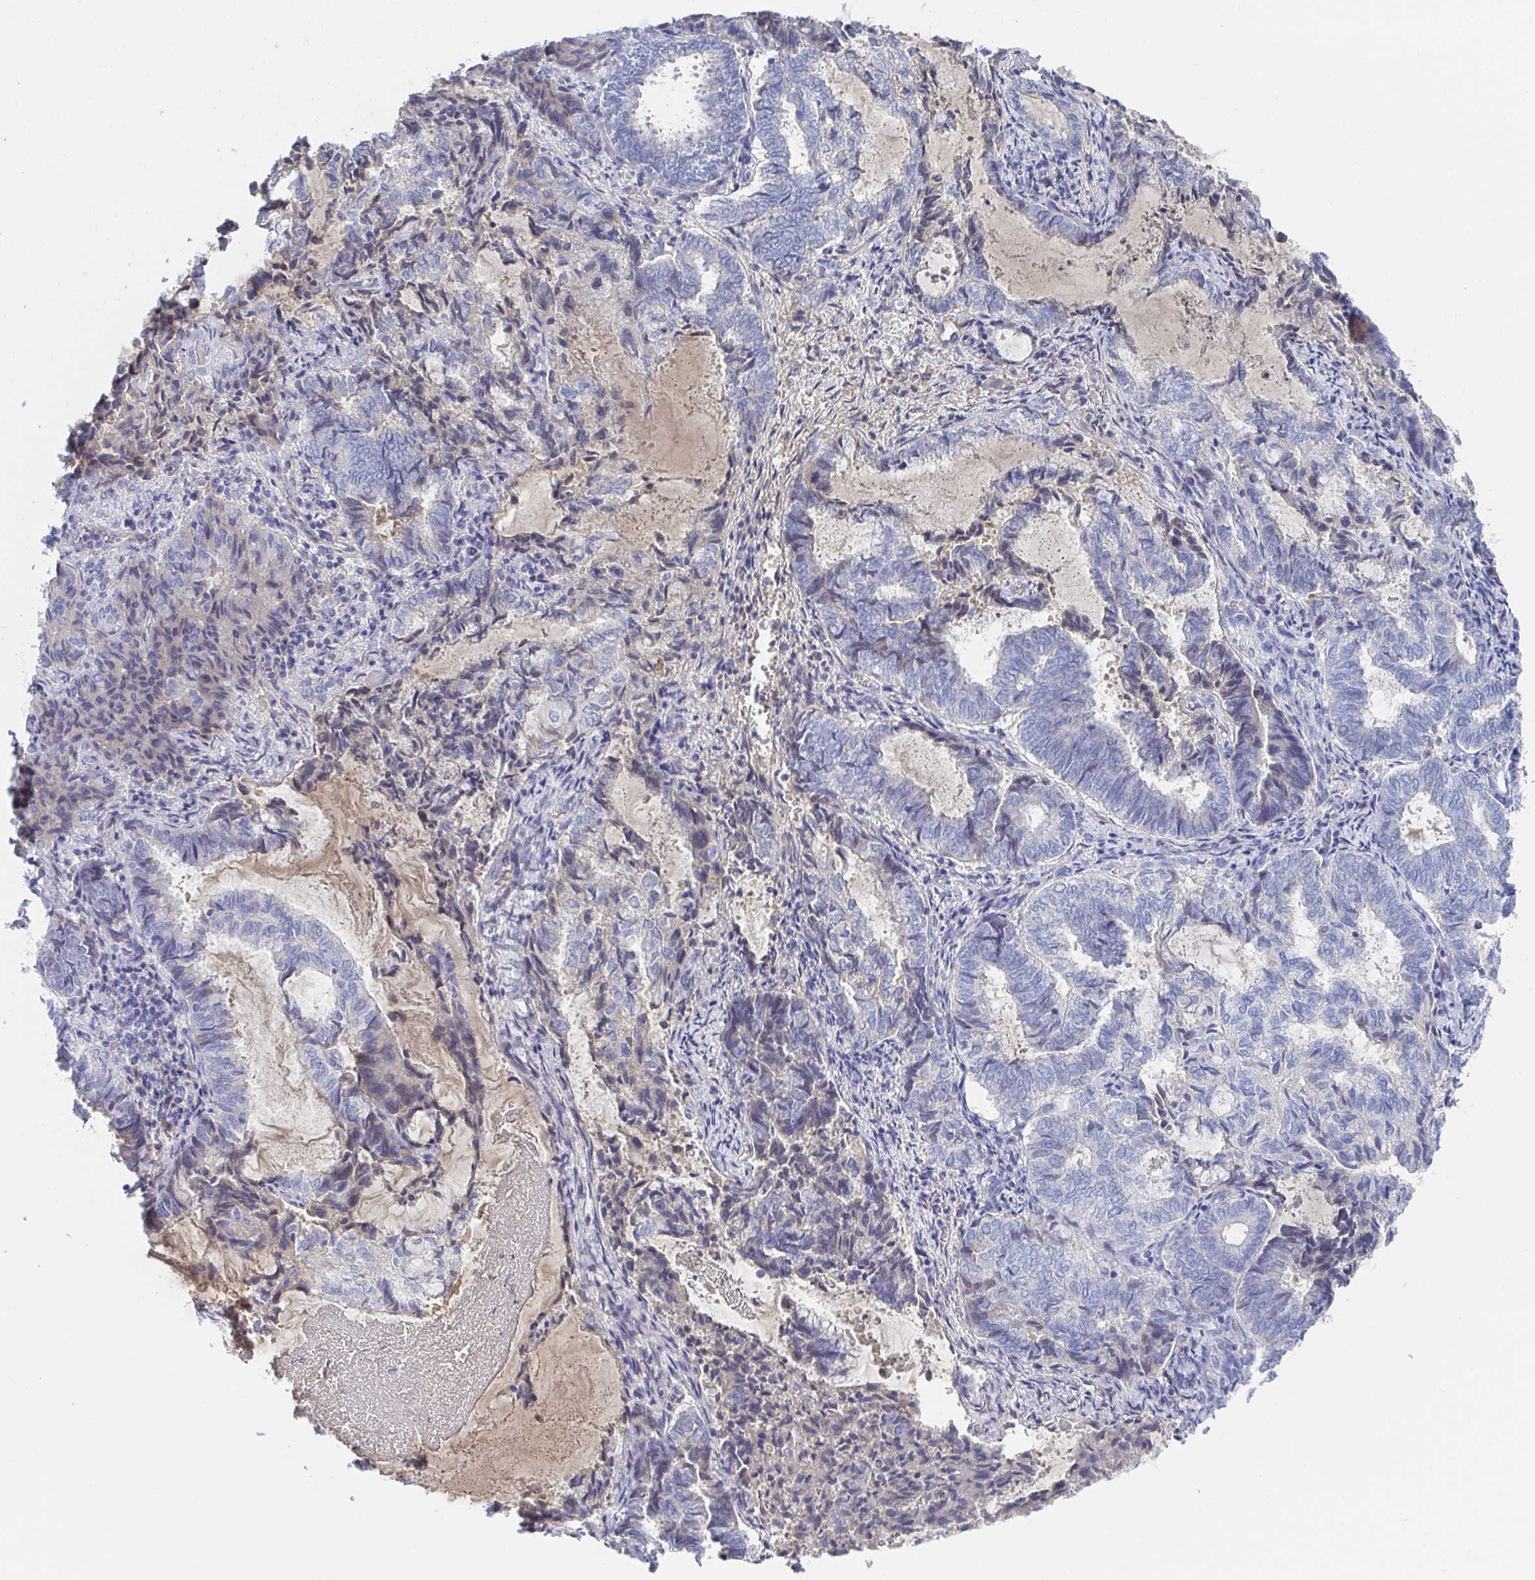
{"staining": {"intensity": "negative", "quantity": "none", "location": "none"}, "tissue": "endometrial cancer", "cell_type": "Tumor cells", "image_type": "cancer", "snomed": [{"axis": "morphology", "description": "Adenocarcinoma, NOS"}, {"axis": "topography", "description": "Endometrium"}], "caption": "High power microscopy image of an immunohistochemistry photomicrograph of endometrial adenocarcinoma, revealing no significant staining in tumor cells. (Stains: DAB immunohistochemistry with hematoxylin counter stain, Microscopy: brightfield microscopy at high magnification).", "gene": "TNFAIP6", "patient": {"sex": "female", "age": 80}}